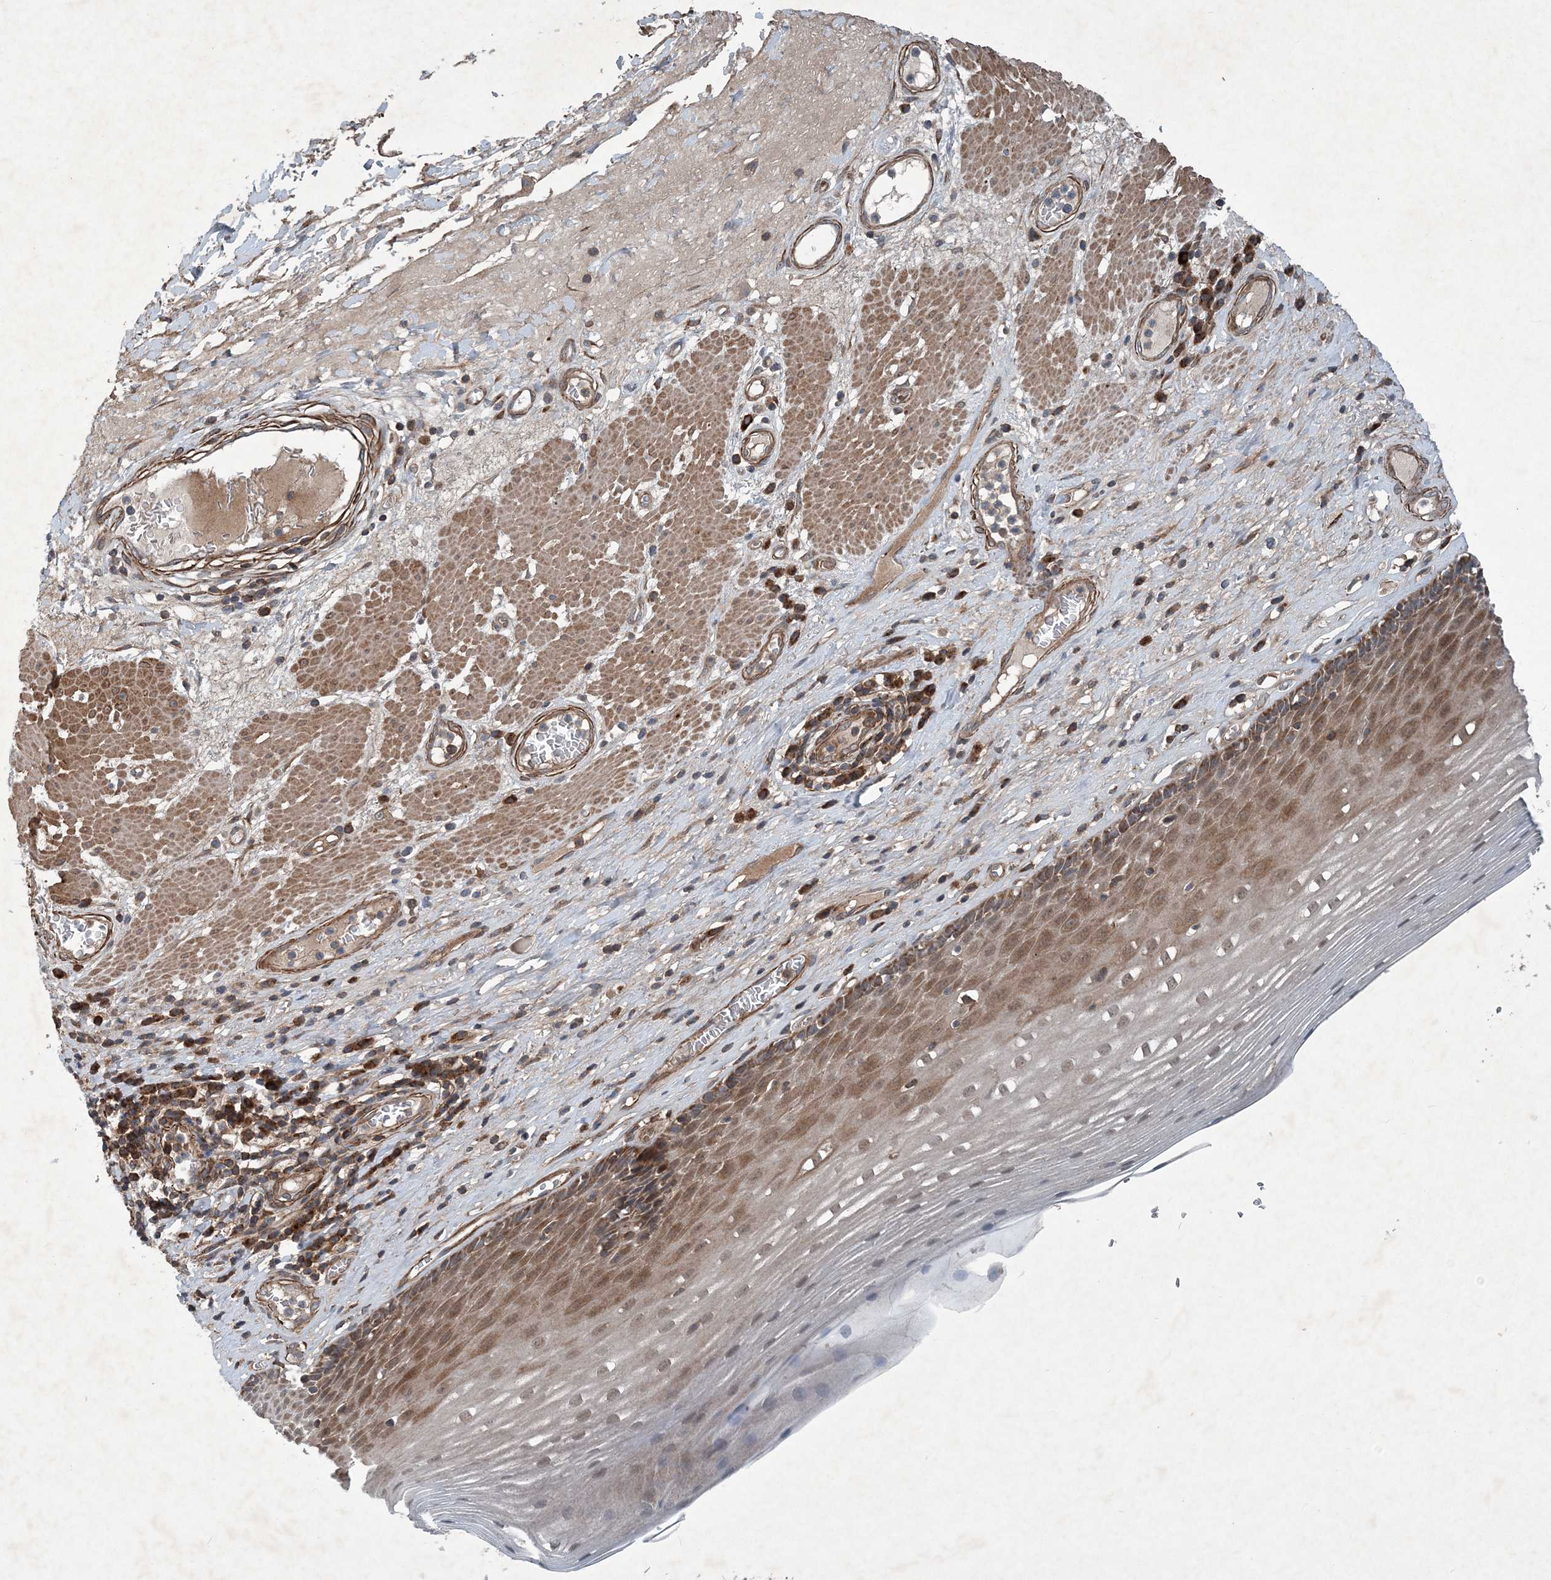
{"staining": {"intensity": "moderate", "quantity": ">75%", "location": "cytoplasmic/membranous,nuclear"}, "tissue": "esophagus", "cell_type": "Squamous epithelial cells", "image_type": "normal", "snomed": [{"axis": "morphology", "description": "Normal tissue, NOS"}, {"axis": "topography", "description": "Esophagus"}], "caption": "Immunohistochemical staining of unremarkable esophagus demonstrates >75% levels of moderate cytoplasmic/membranous,nuclear protein expression in approximately >75% of squamous epithelial cells.", "gene": "NDUFA2", "patient": {"sex": "male", "age": 62}}